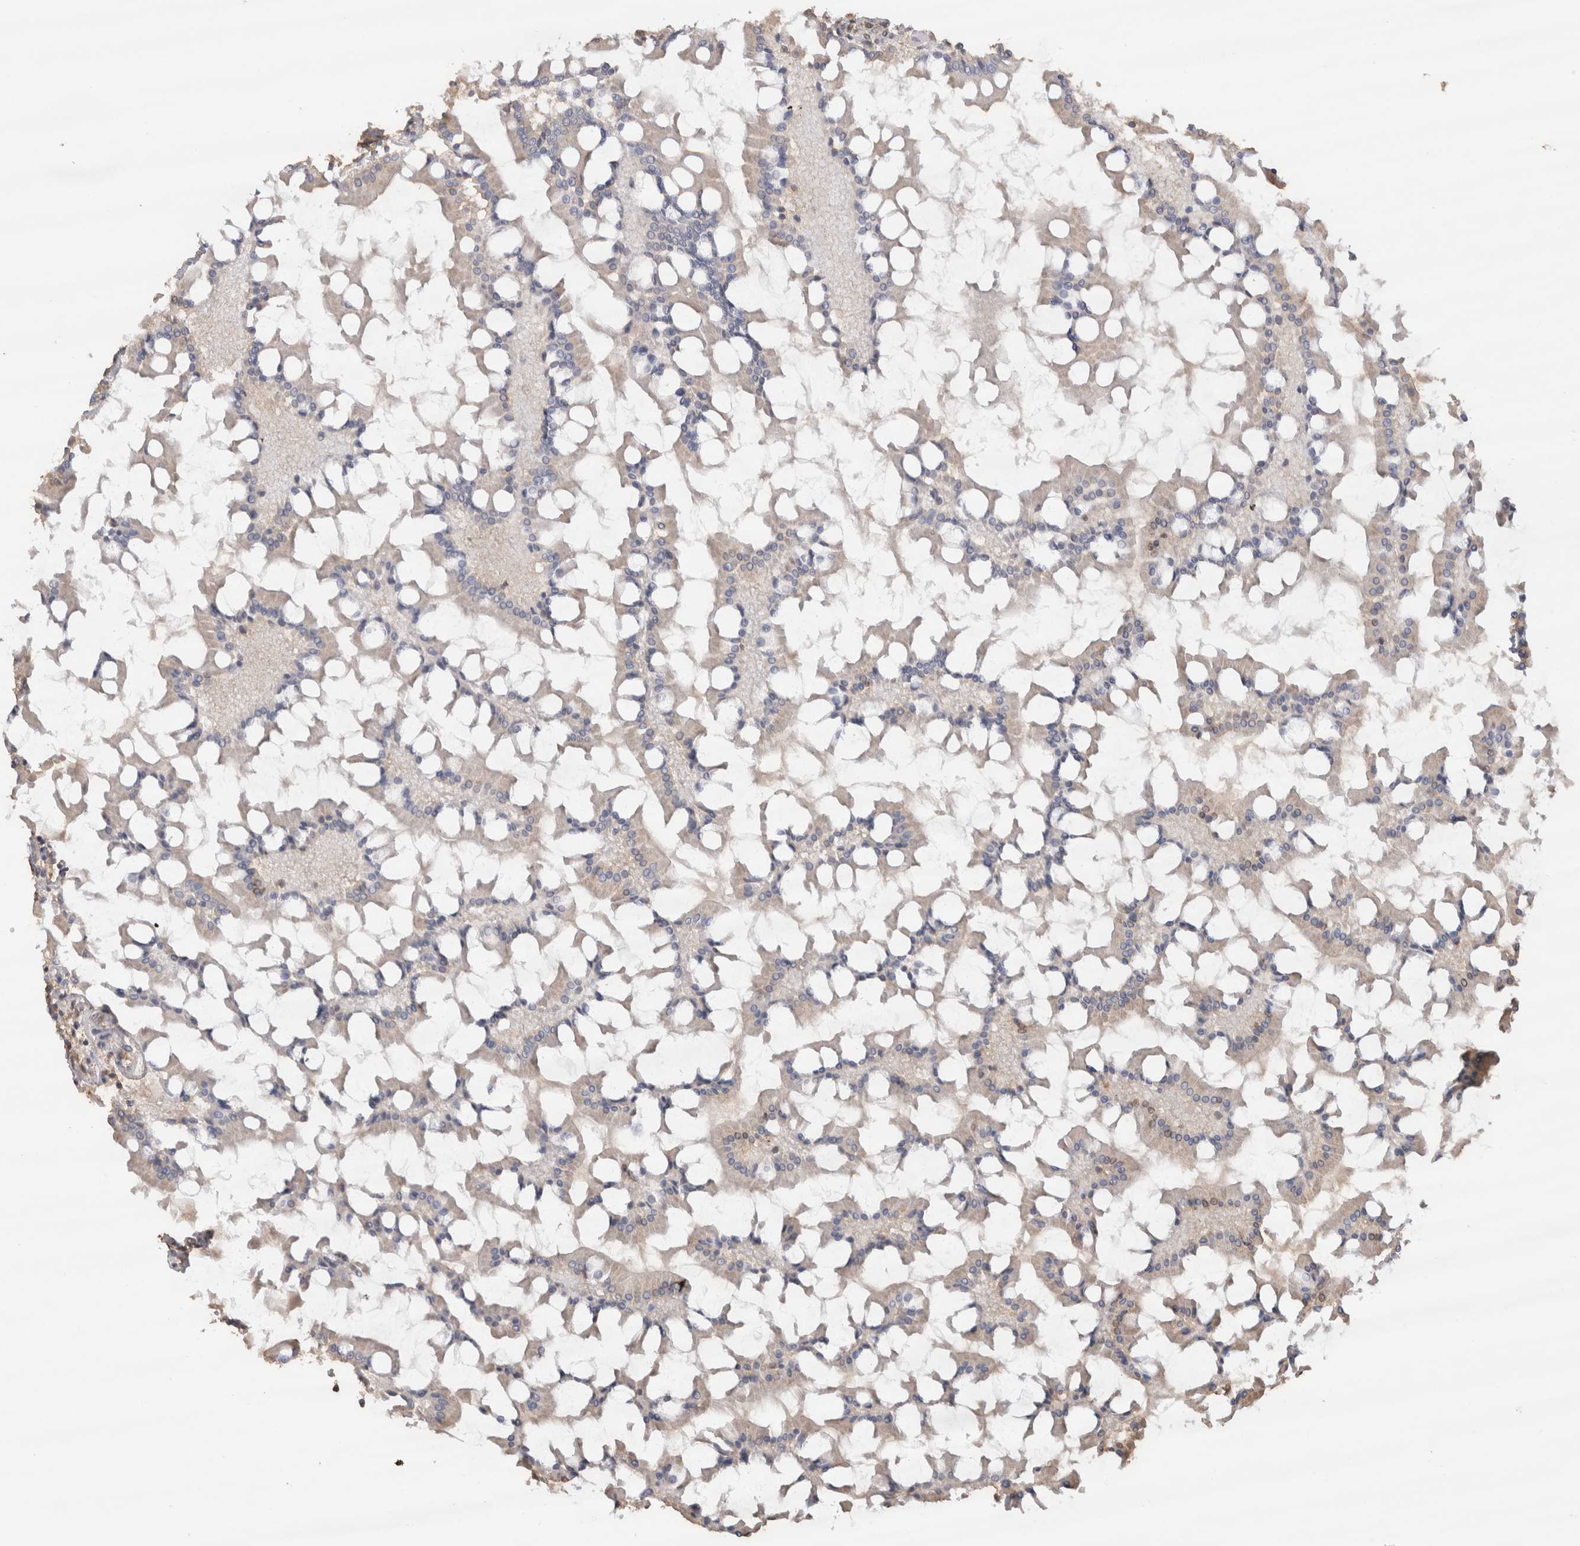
{"staining": {"intensity": "weak", "quantity": ">75%", "location": "cytoplasmic/membranous,nuclear"}, "tissue": "small intestine", "cell_type": "Glandular cells", "image_type": "normal", "snomed": [{"axis": "morphology", "description": "Normal tissue, NOS"}, {"axis": "topography", "description": "Small intestine"}], "caption": "The immunohistochemical stain labels weak cytoplasmic/membranous,nuclear expression in glandular cells of benign small intestine.", "gene": "CRELD2", "patient": {"sex": "male", "age": 41}}